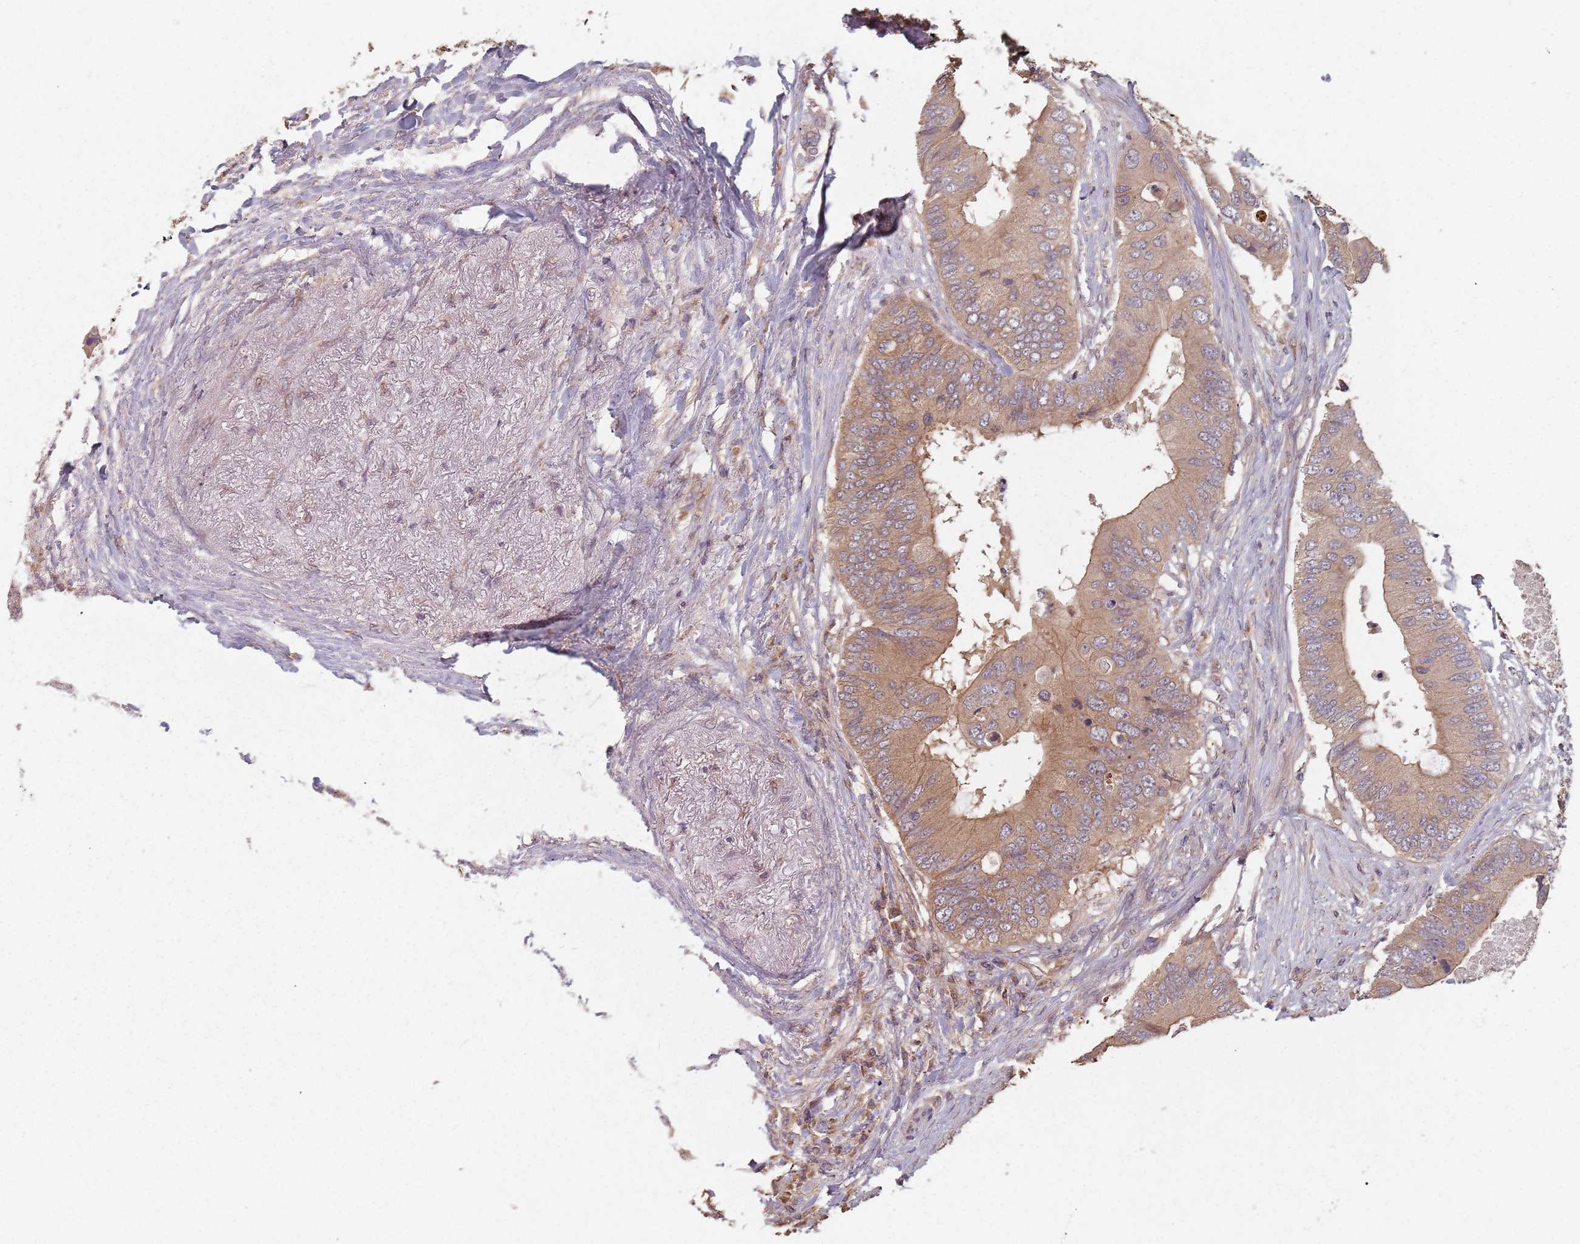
{"staining": {"intensity": "moderate", "quantity": ">75%", "location": "cytoplasmic/membranous"}, "tissue": "colorectal cancer", "cell_type": "Tumor cells", "image_type": "cancer", "snomed": [{"axis": "morphology", "description": "Adenocarcinoma, NOS"}, {"axis": "topography", "description": "Colon"}], "caption": "Immunohistochemistry of human colorectal cancer reveals medium levels of moderate cytoplasmic/membranous expression in approximately >75% of tumor cells.", "gene": "C3orf14", "patient": {"sex": "male", "age": 71}}